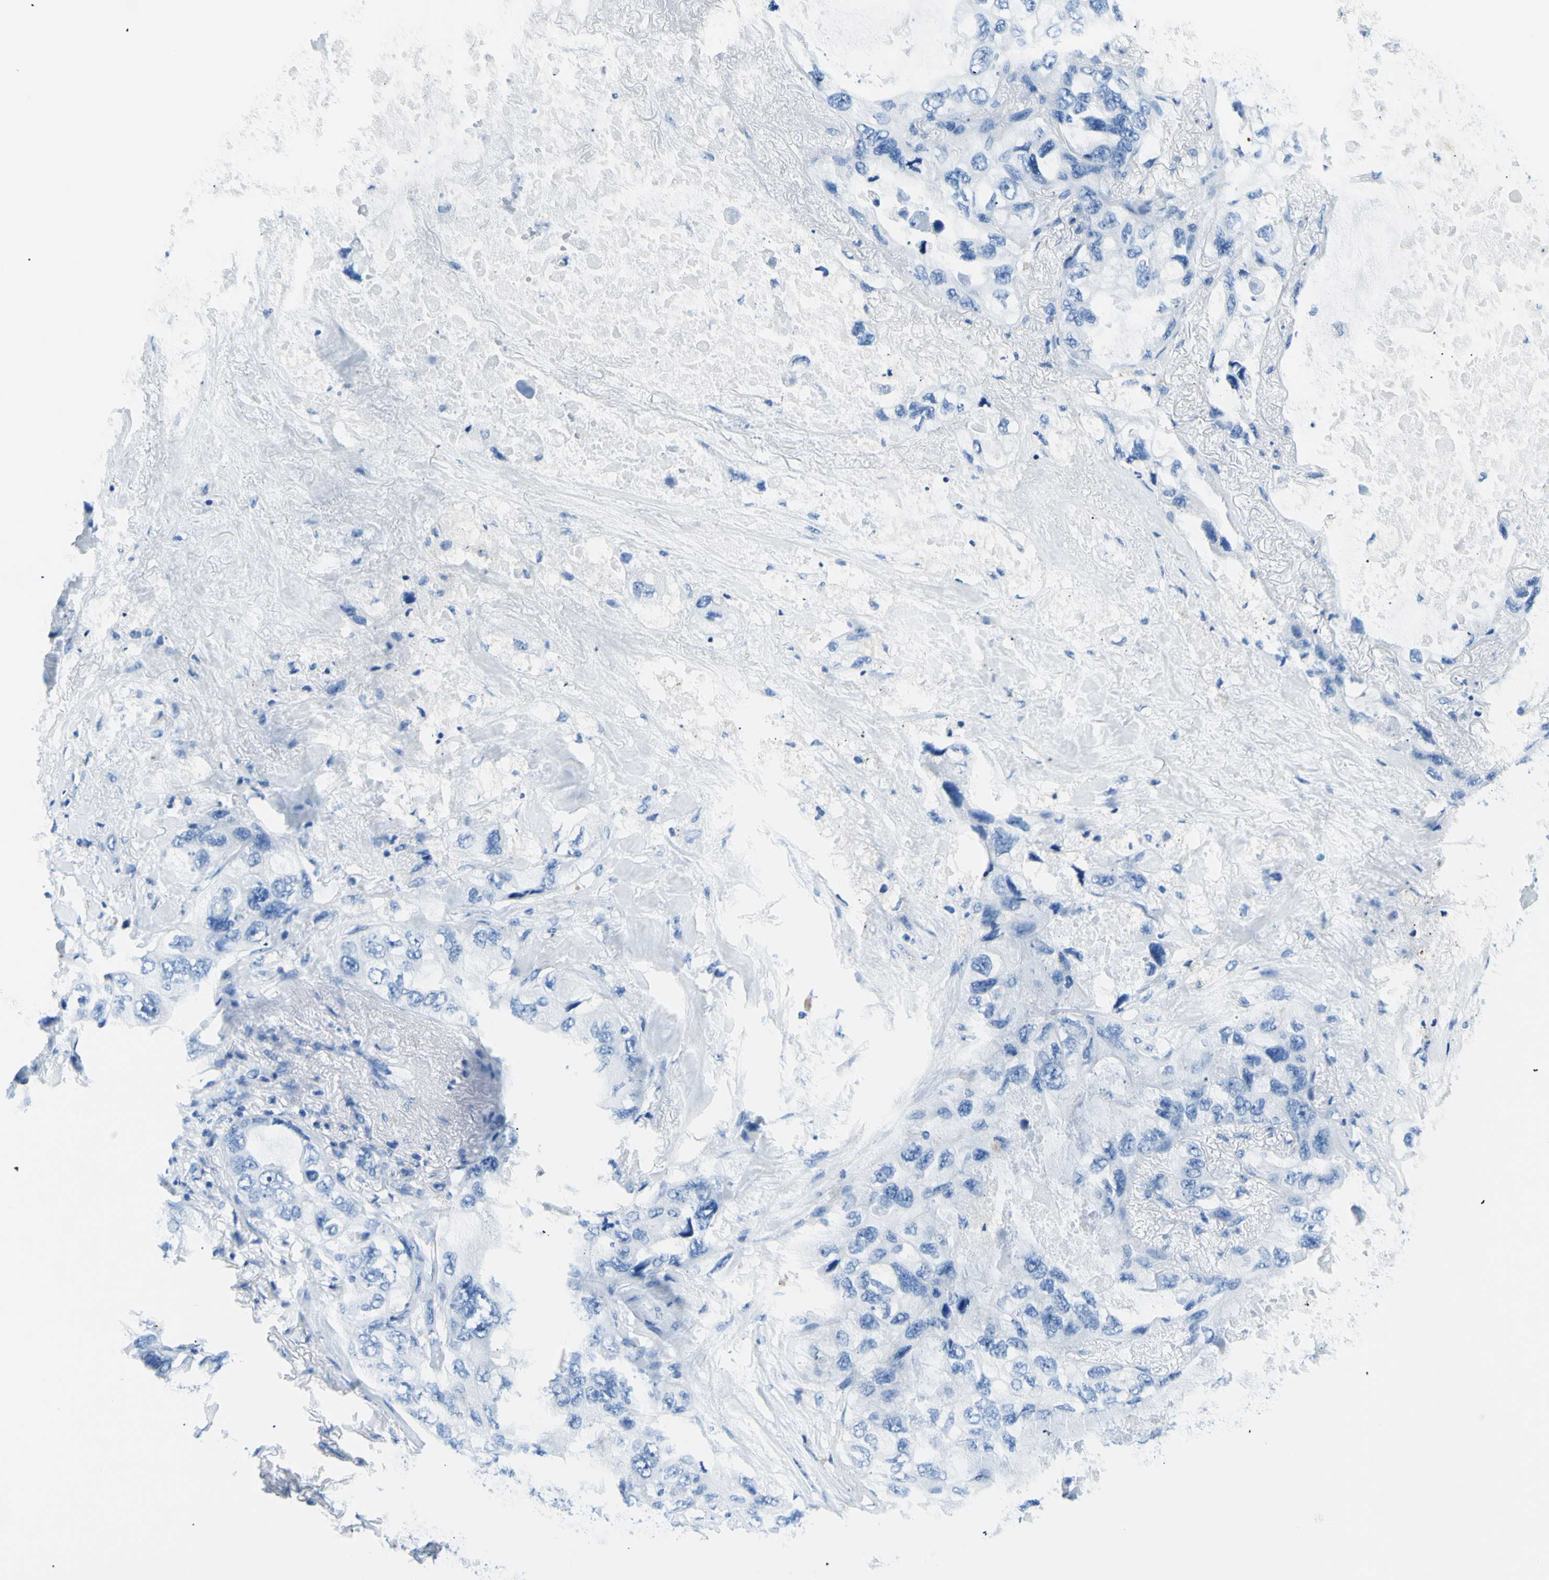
{"staining": {"intensity": "negative", "quantity": "none", "location": "none"}, "tissue": "lung cancer", "cell_type": "Tumor cells", "image_type": "cancer", "snomed": [{"axis": "morphology", "description": "Squamous cell carcinoma, NOS"}, {"axis": "topography", "description": "Lung"}], "caption": "An immunohistochemistry histopathology image of lung cancer is shown. There is no staining in tumor cells of lung cancer. (DAB immunohistochemistry (IHC) visualized using brightfield microscopy, high magnification).", "gene": "MYH2", "patient": {"sex": "female", "age": 73}}